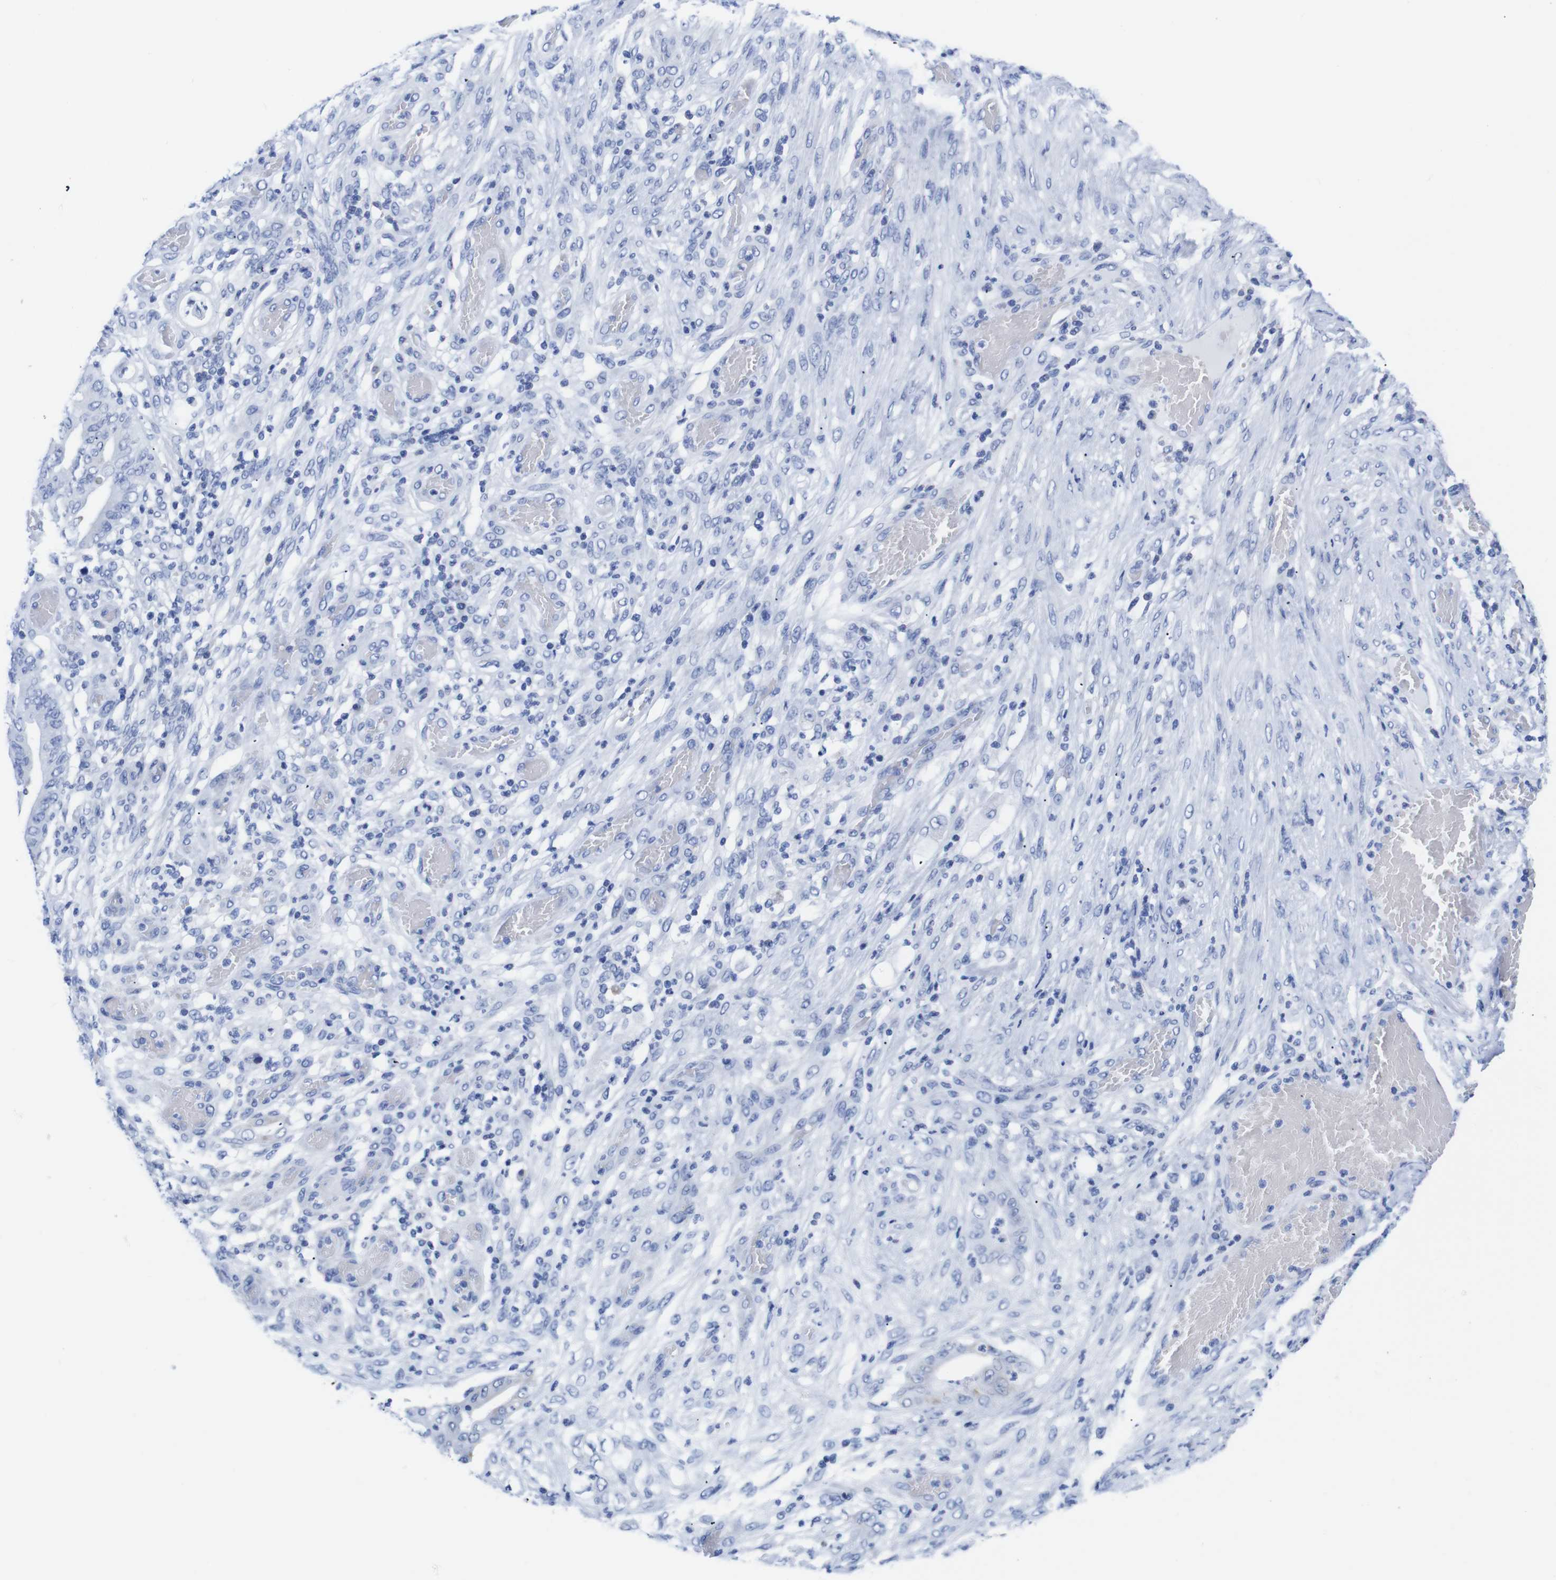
{"staining": {"intensity": "negative", "quantity": "none", "location": "none"}, "tissue": "stomach cancer", "cell_type": "Tumor cells", "image_type": "cancer", "snomed": [{"axis": "morphology", "description": "Adenocarcinoma, NOS"}, {"axis": "topography", "description": "Stomach"}], "caption": "Immunohistochemistry (IHC) micrograph of human stomach adenocarcinoma stained for a protein (brown), which displays no staining in tumor cells.", "gene": "LRRC55", "patient": {"sex": "female", "age": 73}}